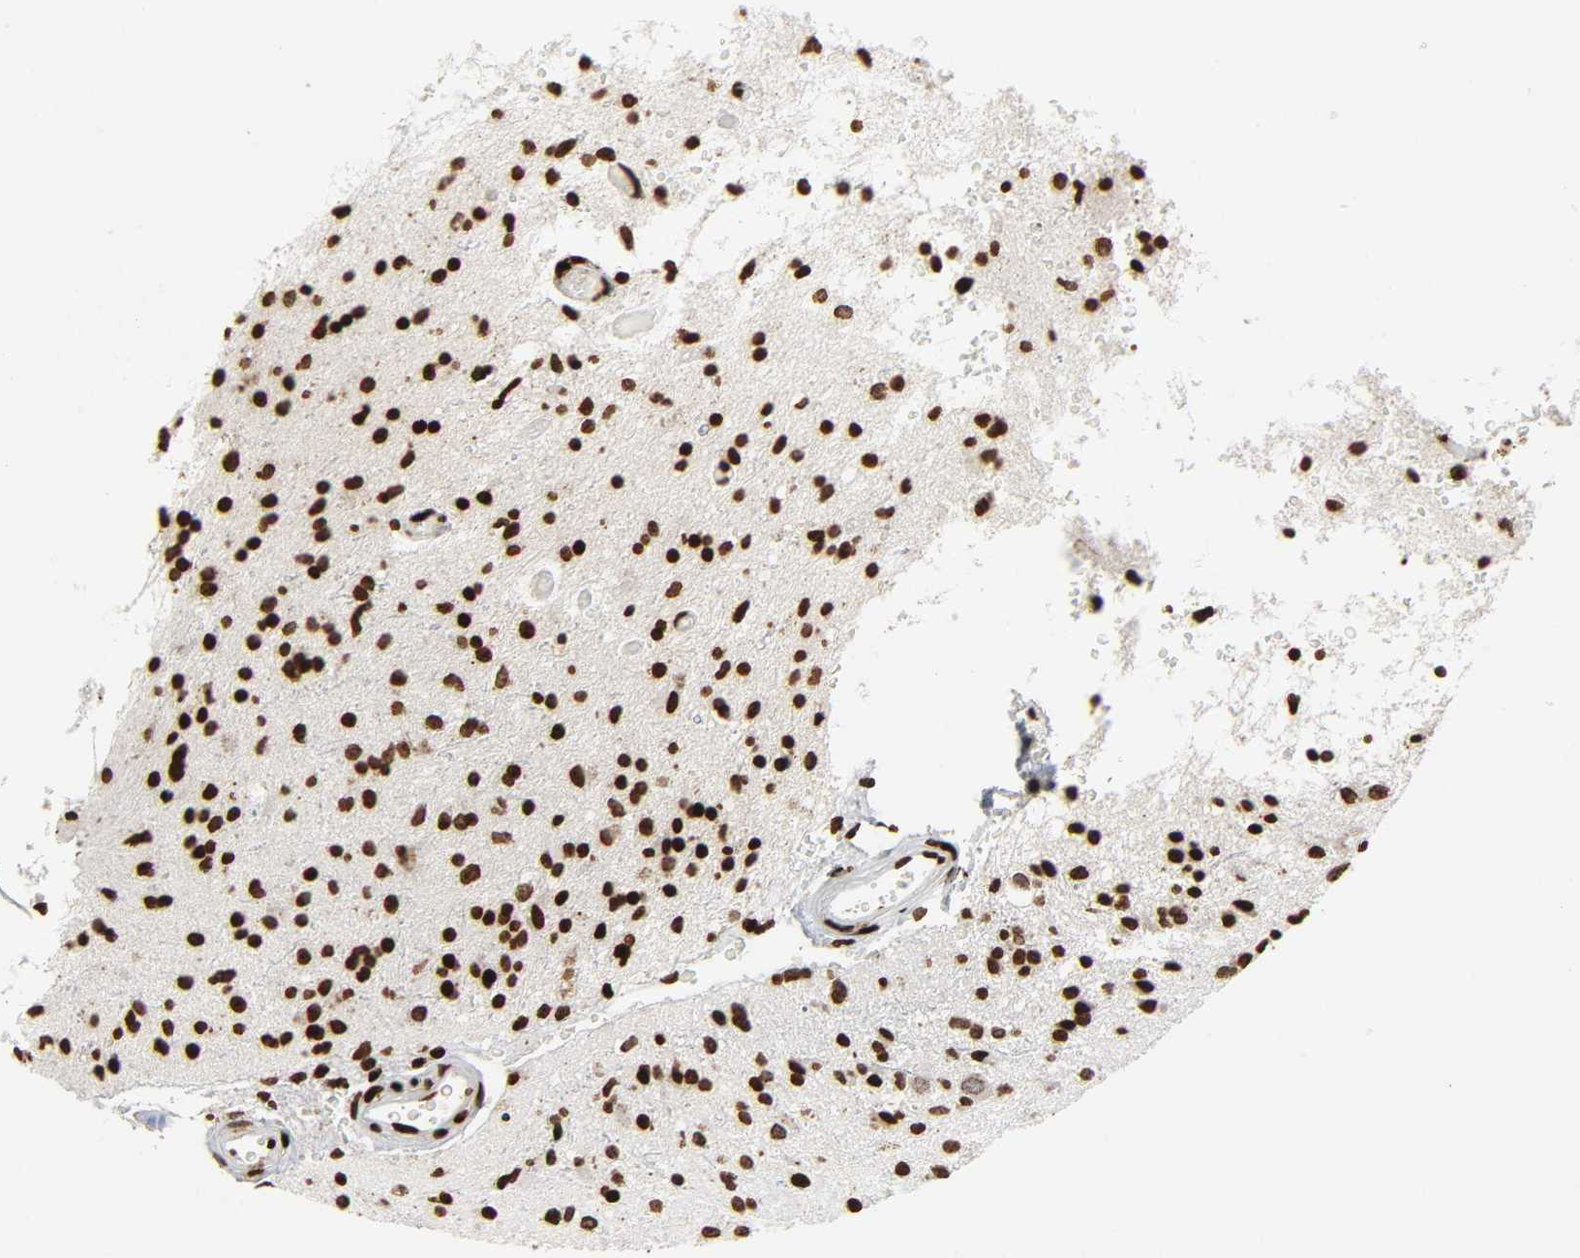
{"staining": {"intensity": "strong", "quantity": ">75%", "location": "nuclear"}, "tissue": "glioma", "cell_type": "Tumor cells", "image_type": "cancer", "snomed": [{"axis": "morphology", "description": "Glioma, malignant, High grade"}, {"axis": "topography", "description": "Brain"}], "caption": "Glioma stained with DAB immunohistochemistry displays high levels of strong nuclear staining in about >75% of tumor cells.", "gene": "RXRA", "patient": {"sex": "male", "age": 33}}